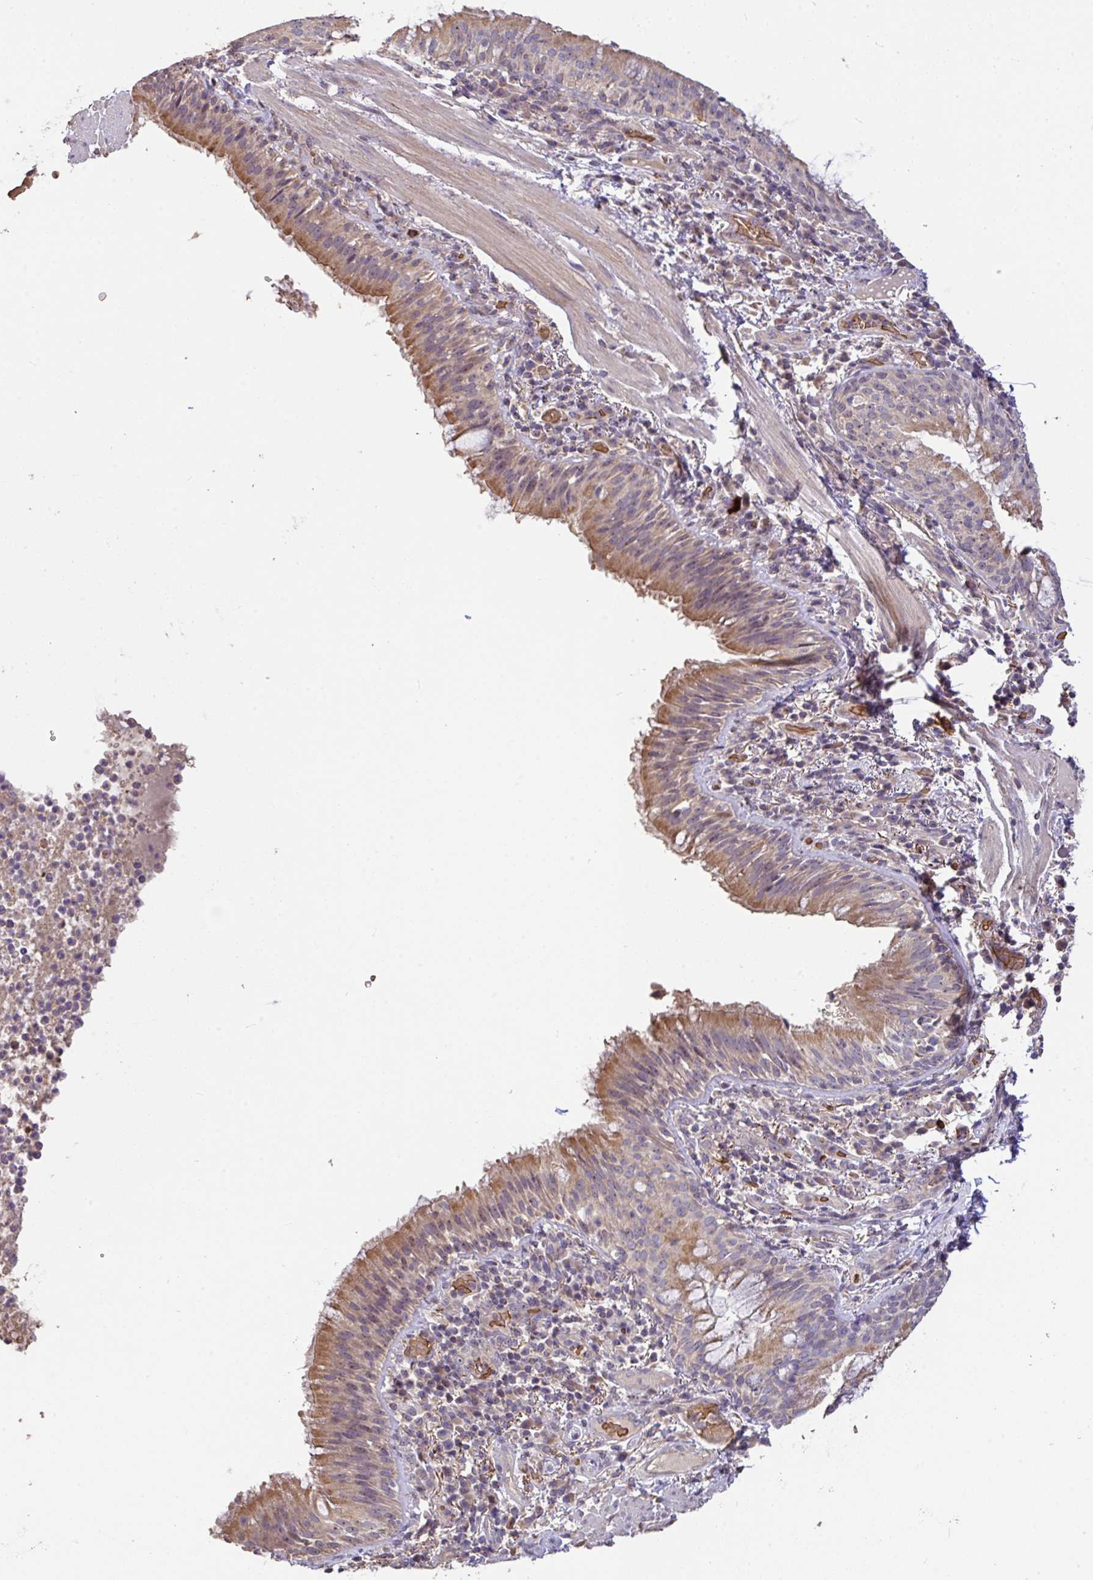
{"staining": {"intensity": "moderate", "quantity": ">75%", "location": "cytoplasmic/membranous"}, "tissue": "bronchus", "cell_type": "Respiratory epithelial cells", "image_type": "normal", "snomed": [{"axis": "morphology", "description": "Normal tissue, NOS"}, {"axis": "topography", "description": "Cartilage tissue"}, {"axis": "topography", "description": "Bronchus"}], "caption": "Moderate cytoplasmic/membranous staining for a protein is present in approximately >75% of respiratory epithelial cells of normal bronchus using IHC.", "gene": "C1QTNF9B", "patient": {"sex": "male", "age": 56}}